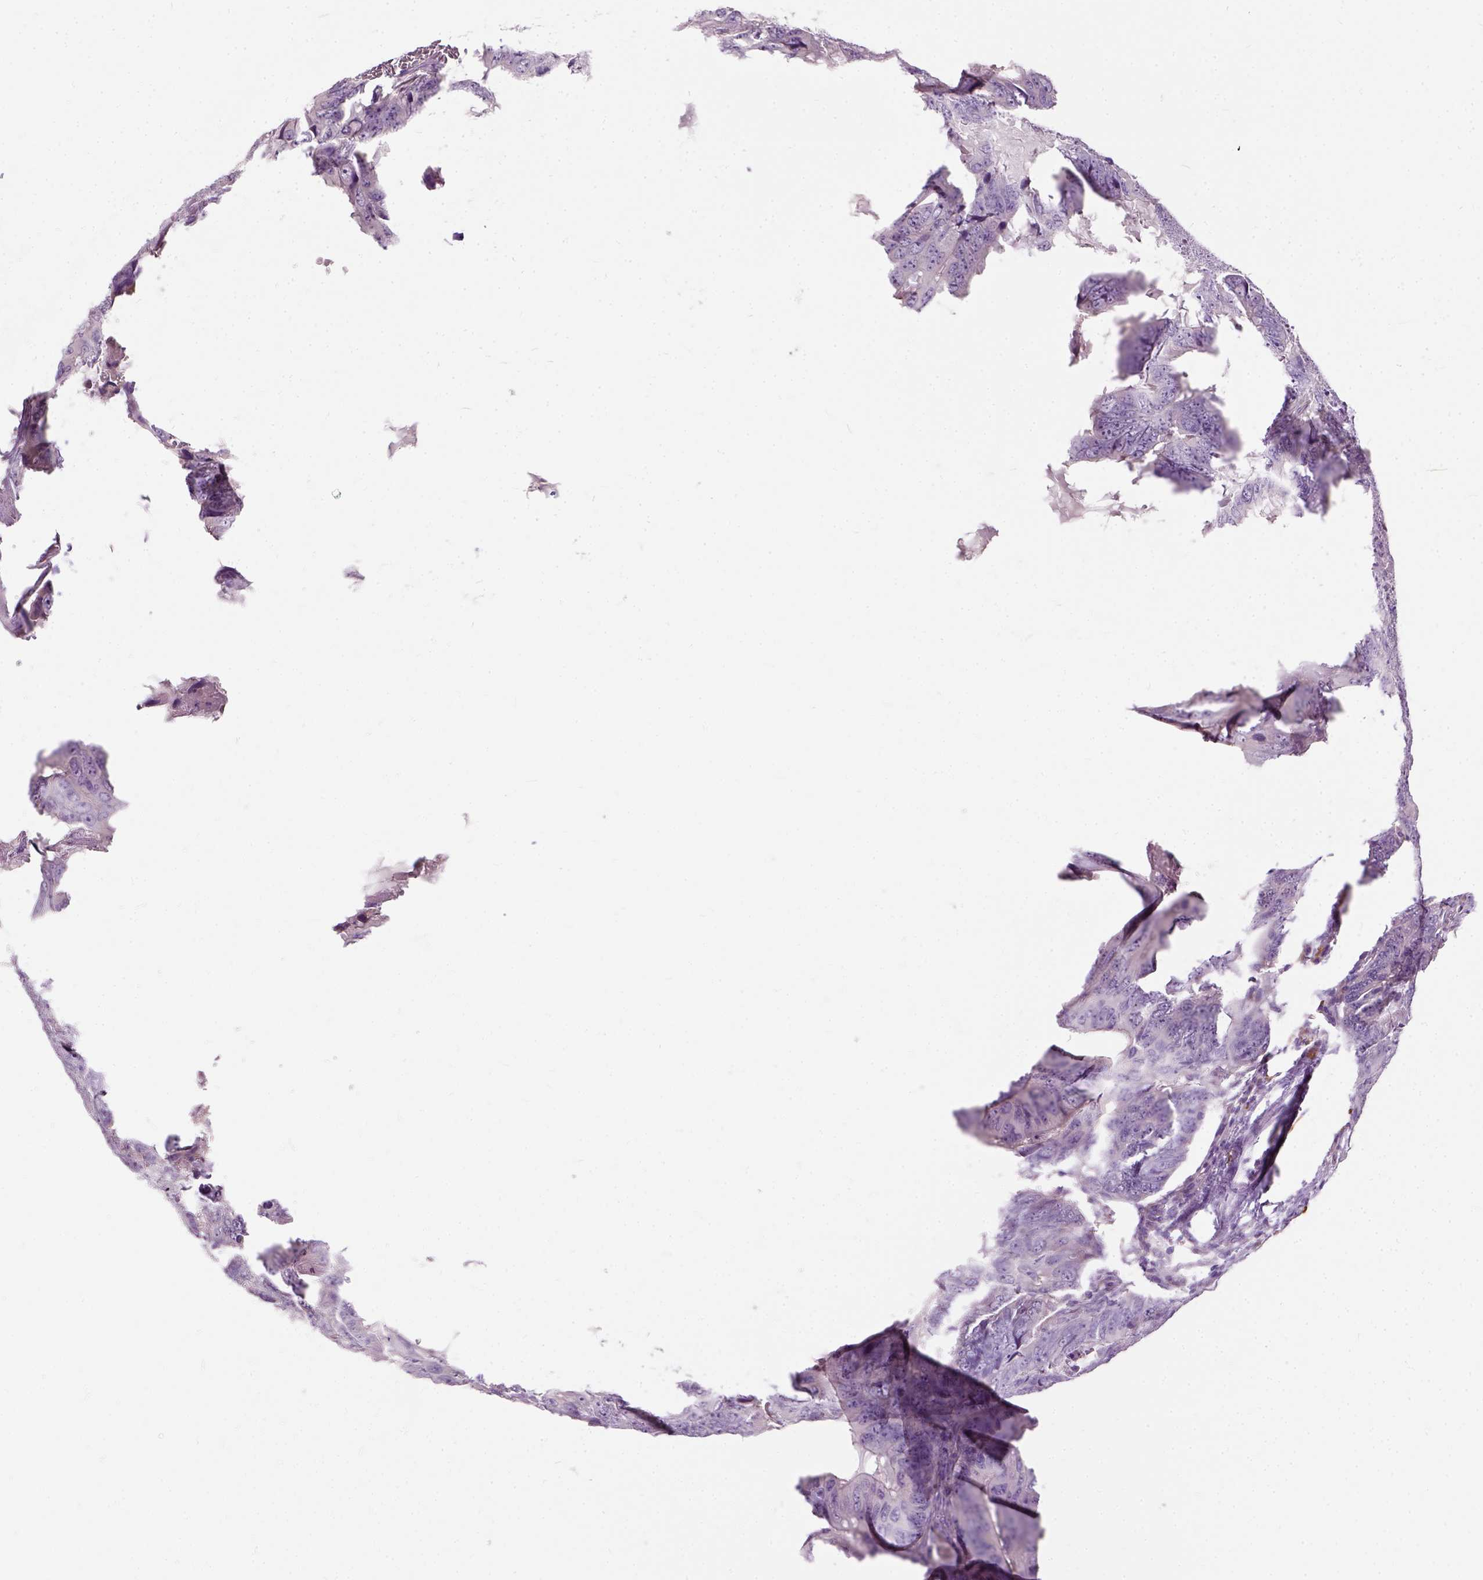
{"staining": {"intensity": "negative", "quantity": "none", "location": "none"}, "tissue": "colorectal cancer", "cell_type": "Tumor cells", "image_type": "cancer", "snomed": [{"axis": "morphology", "description": "Adenocarcinoma, NOS"}, {"axis": "topography", "description": "Colon"}], "caption": "A histopathology image of human colorectal cancer is negative for staining in tumor cells. The staining is performed using DAB (3,3'-diaminobenzidine) brown chromogen with nuclei counter-stained in using hematoxylin.", "gene": "TRIM72", "patient": {"sex": "male", "age": 79}}